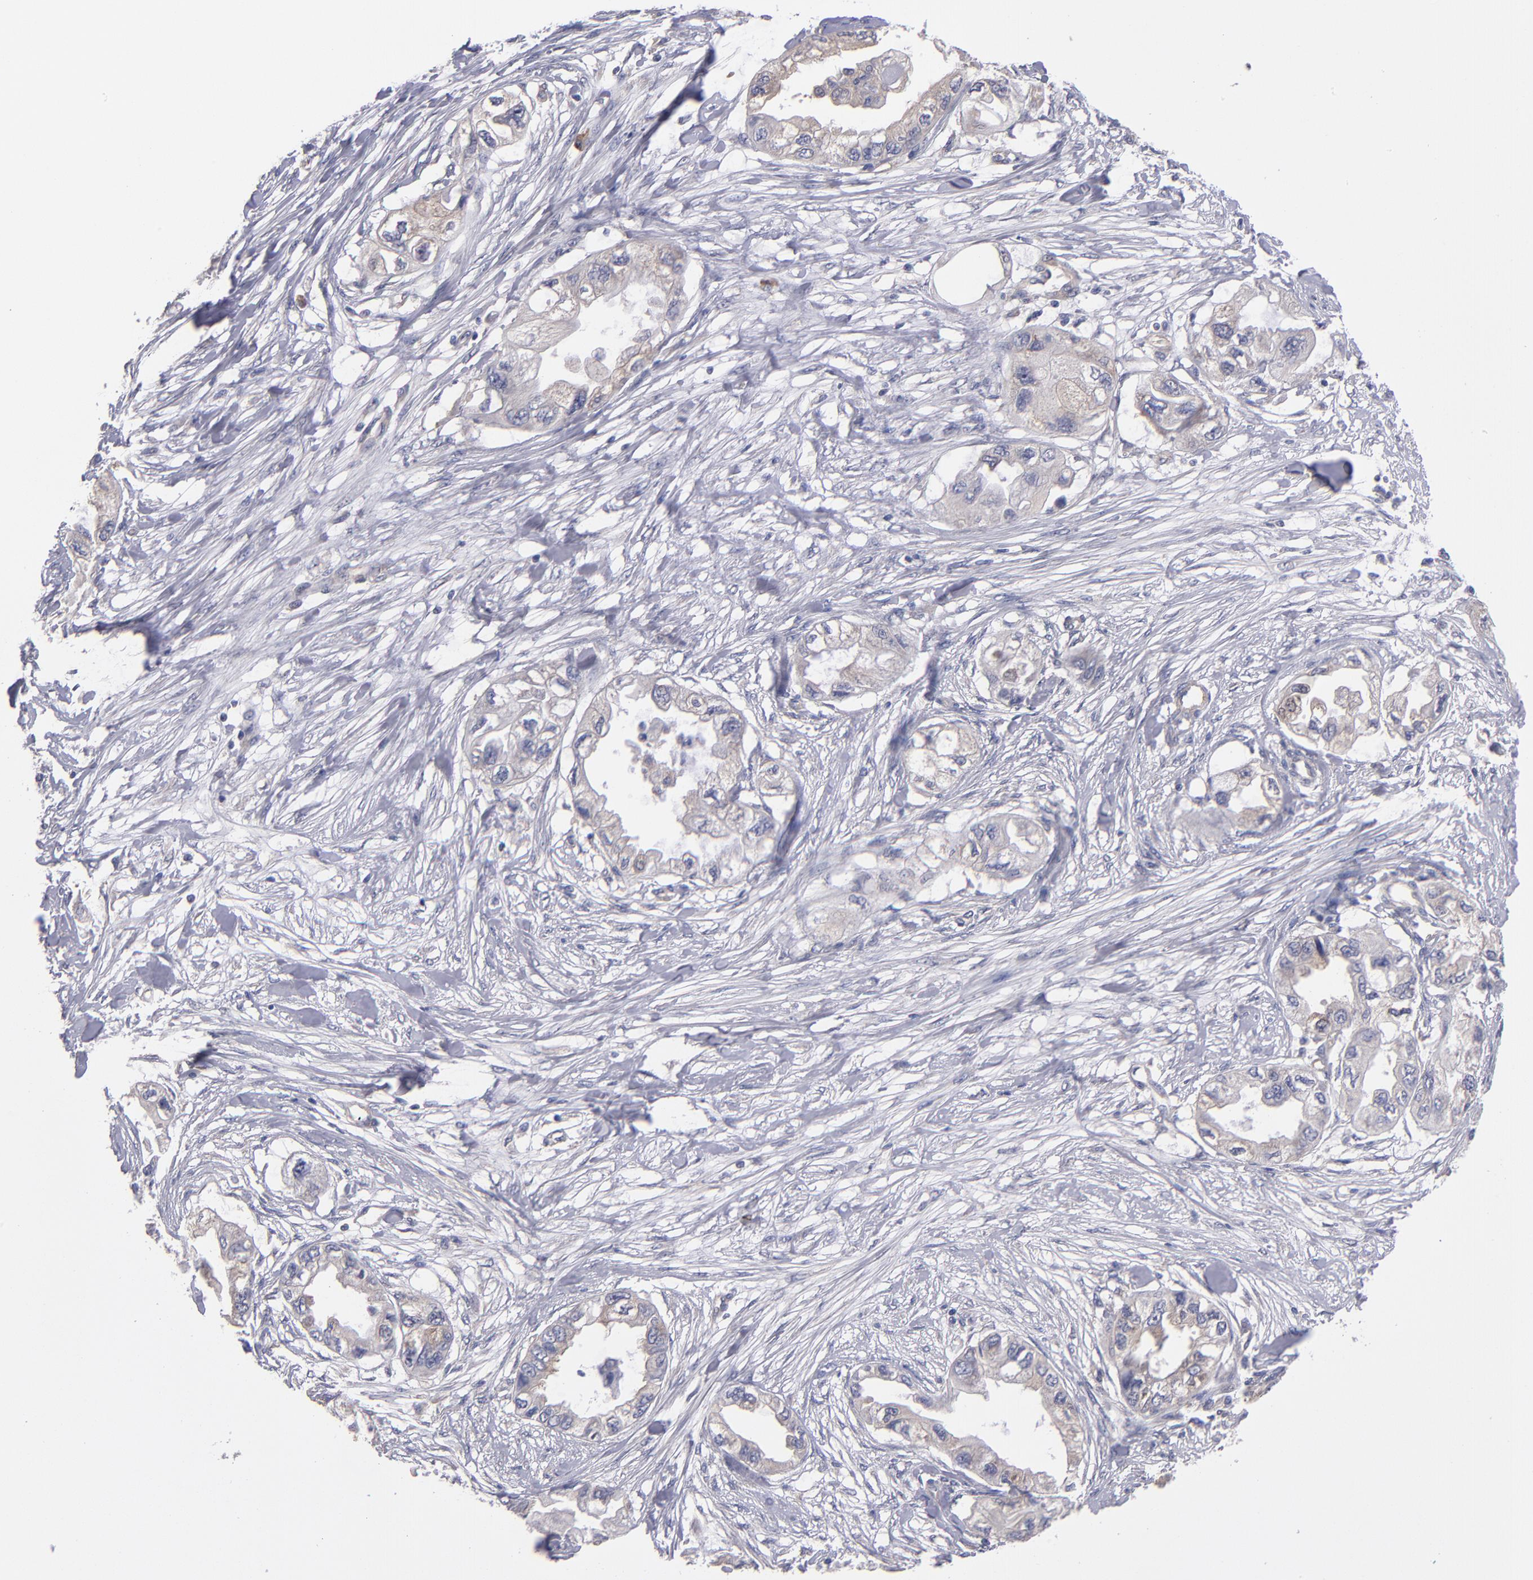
{"staining": {"intensity": "weak", "quantity": ">75%", "location": "cytoplasmic/membranous"}, "tissue": "endometrial cancer", "cell_type": "Tumor cells", "image_type": "cancer", "snomed": [{"axis": "morphology", "description": "Adenocarcinoma, NOS"}, {"axis": "topography", "description": "Endometrium"}], "caption": "There is low levels of weak cytoplasmic/membranous expression in tumor cells of endometrial cancer (adenocarcinoma), as demonstrated by immunohistochemical staining (brown color).", "gene": "EIF3L", "patient": {"sex": "female", "age": 67}}